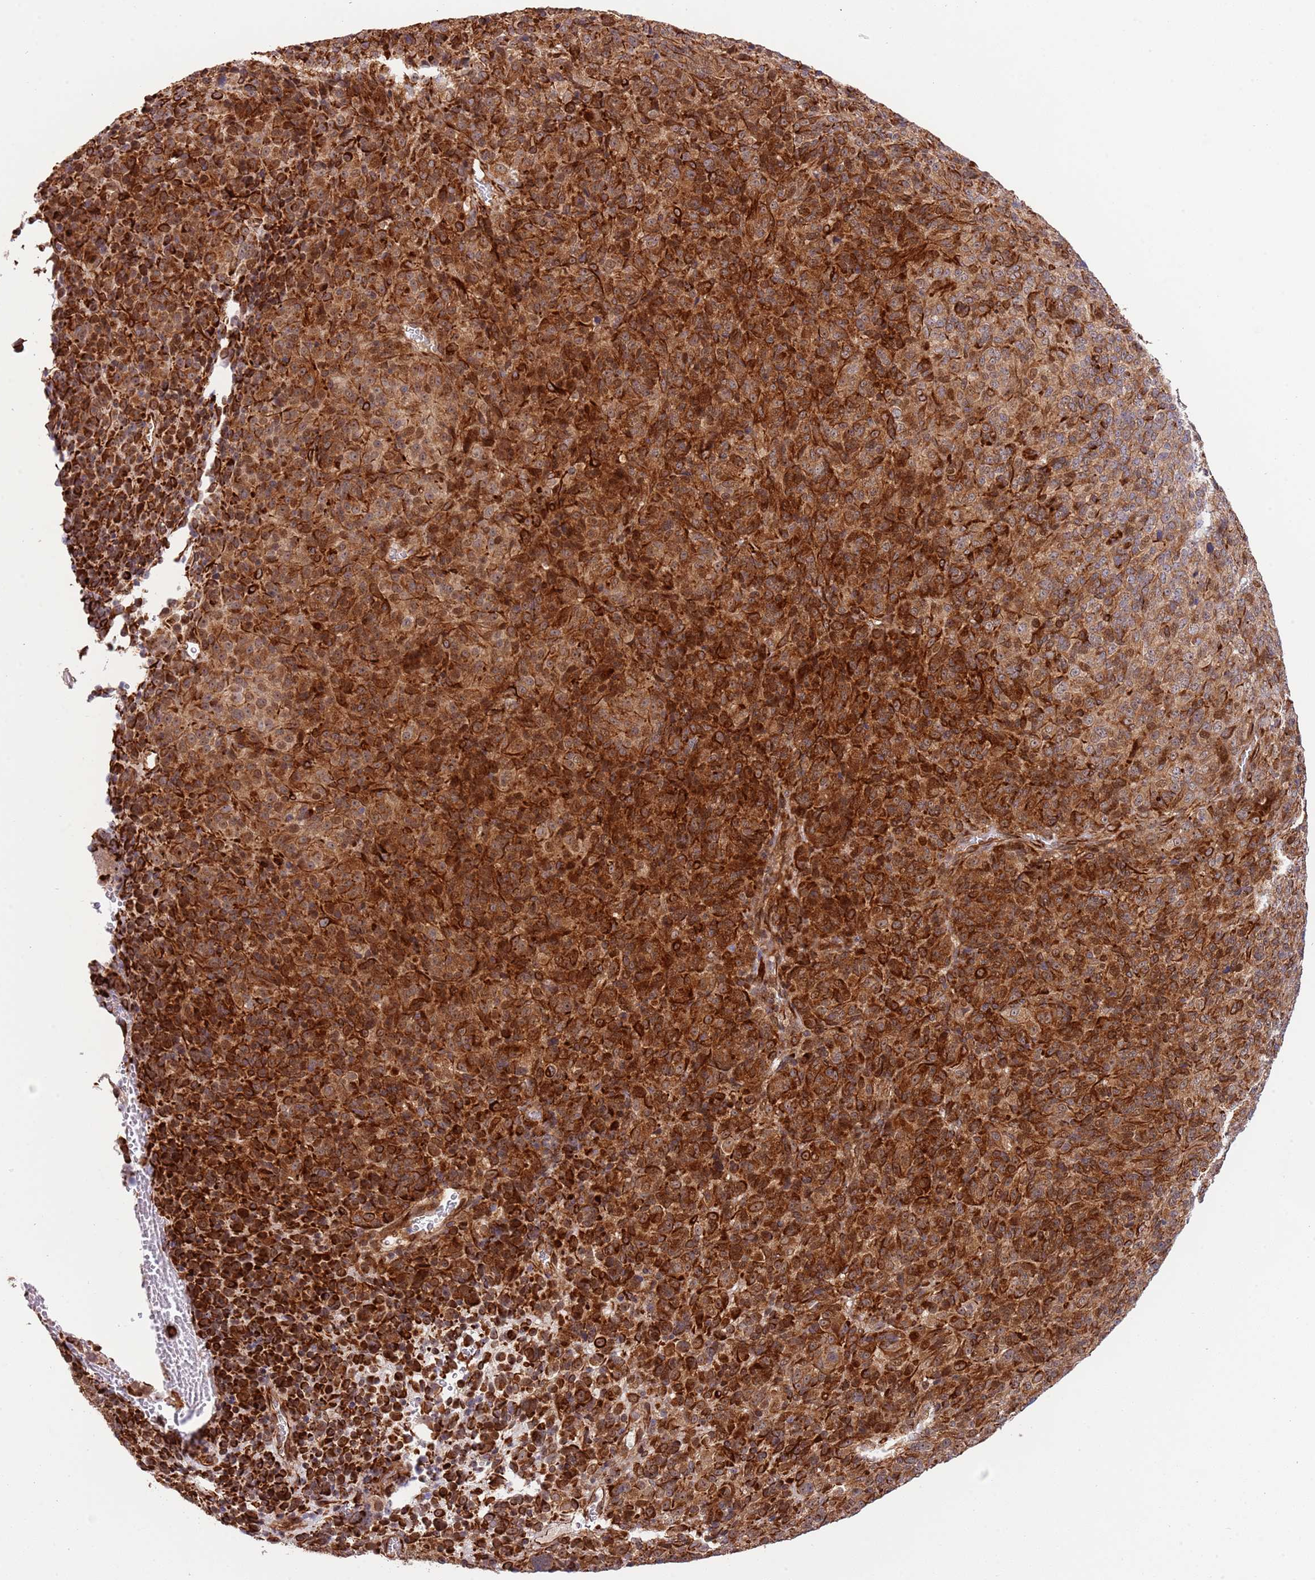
{"staining": {"intensity": "strong", "quantity": ">75%", "location": "cytoplasmic/membranous"}, "tissue": "melanoma", "cell_type": "Tumor cells", "image_type": "cancer", "snomed": [{"axis": "morphology", "description": "Malignant melanoma, Metastatic site"}, {"axis": "topography", "description": "Brain"}], "caption": "An image showing strong cytoplasmic/membranous positivity in approximately >75% of tumor cells in melanoma, as visualized by brown immunohistochemical staining.", "gene": "NEK3", "patient": {"sex": "female", "age": 56}}